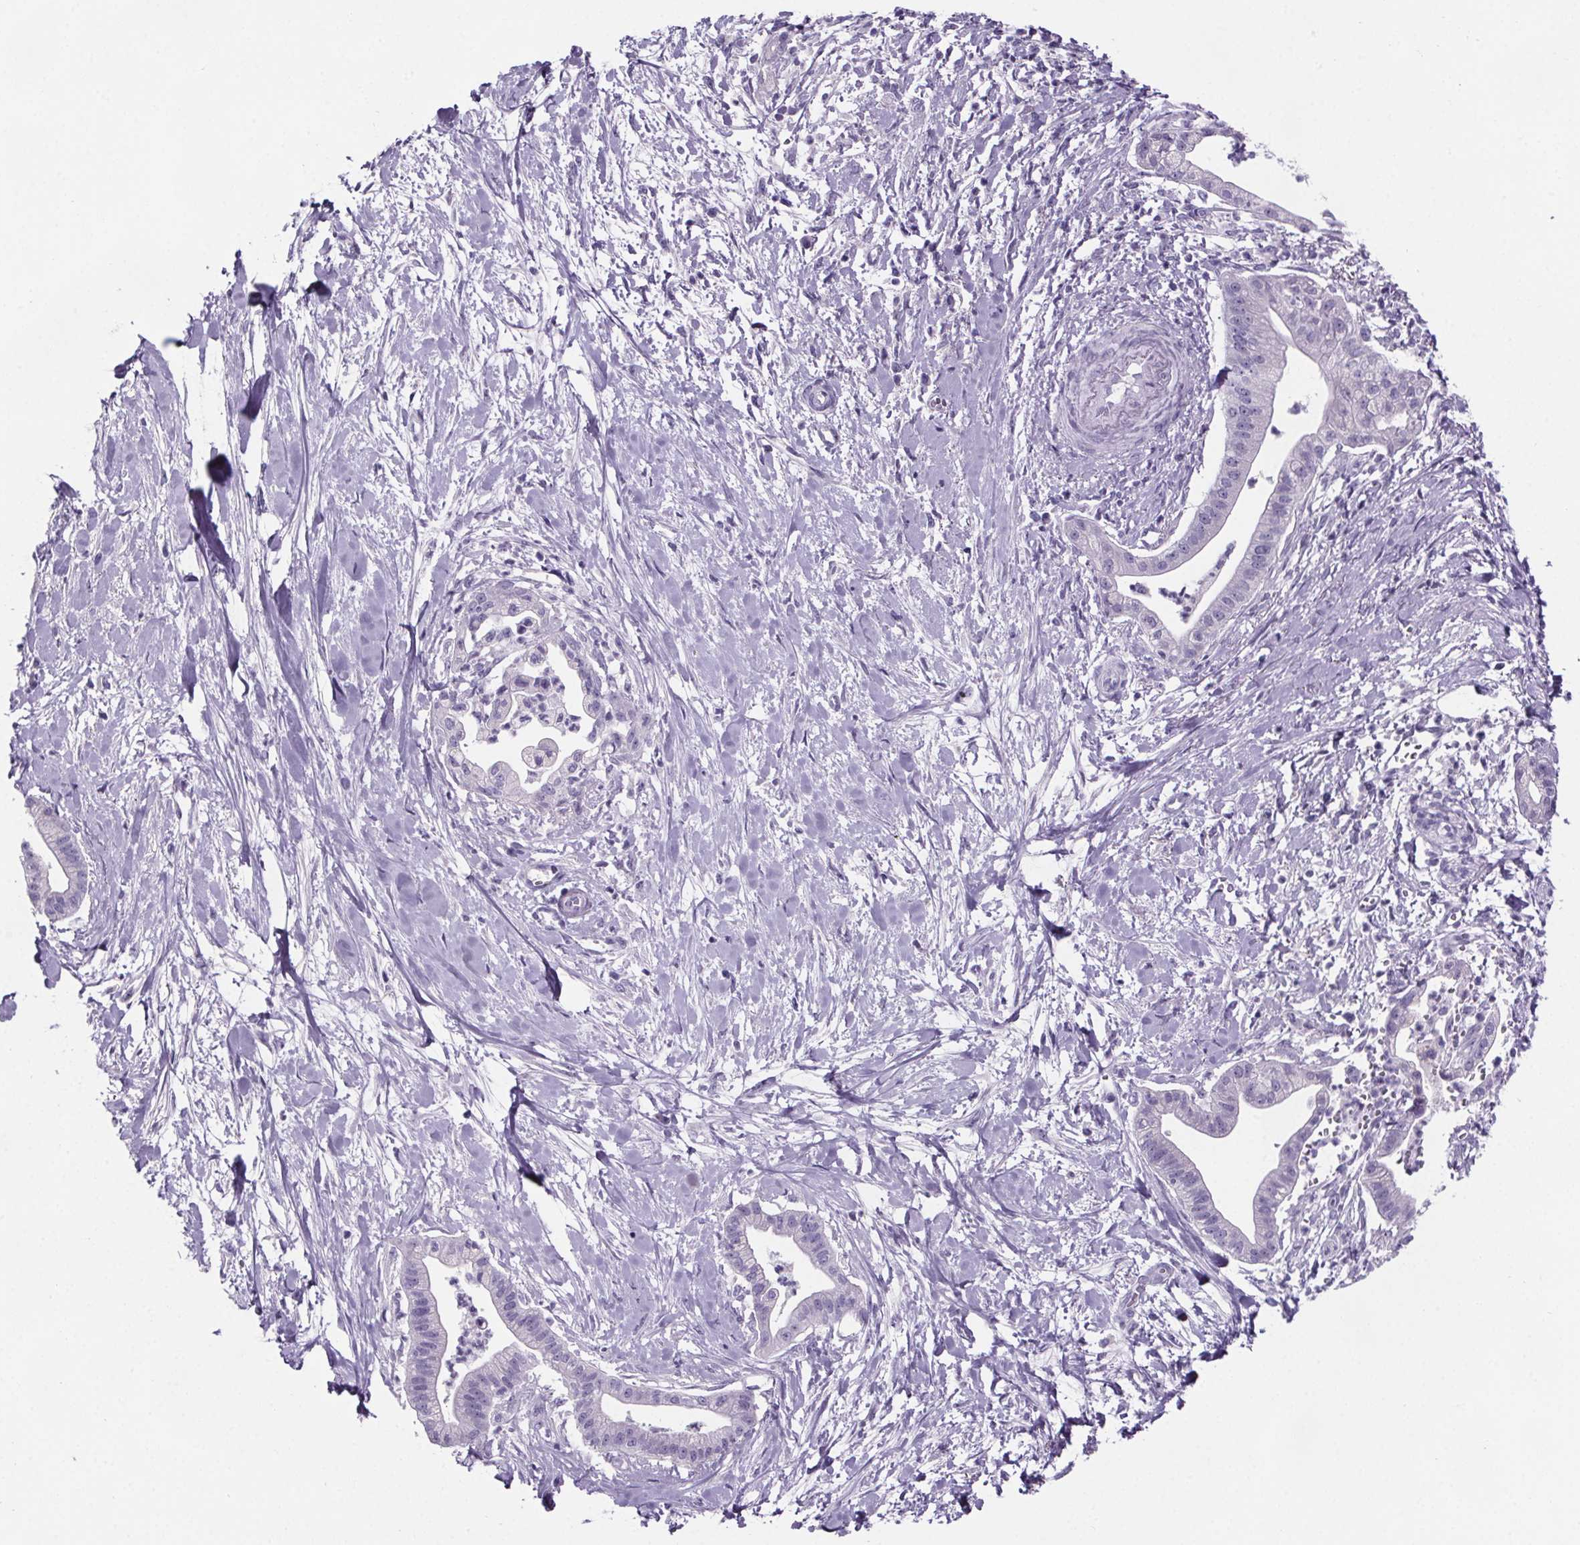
{"staining": {"intensity": "negative", "quantity": "none", "location": "none"}, "tissue": "pancreatic cancer", "cell_type": "Tumor cells", "image_type": "cancer", "snomed": [{"axis": "morphology", "description": "Normal tissue, NOS"}, {"axis": "morphology", "description": "Adenocarcinoma, NOS"}, {"axis": "topography", "description": "Lymph node"}, {"axis": "topography", "description": "Pancreas"}], "caption": "Immunohistochemical staining of human pancreatic adenocarcinoma demonstrates no significant positivity in tumor cells. (Brightfield microscopy of DAB (3,3'-diaminobenzidine) immunohistochemistry at high magnification).", "gene": "CUBN", "patient": {"sex": "female", "age": 58}}